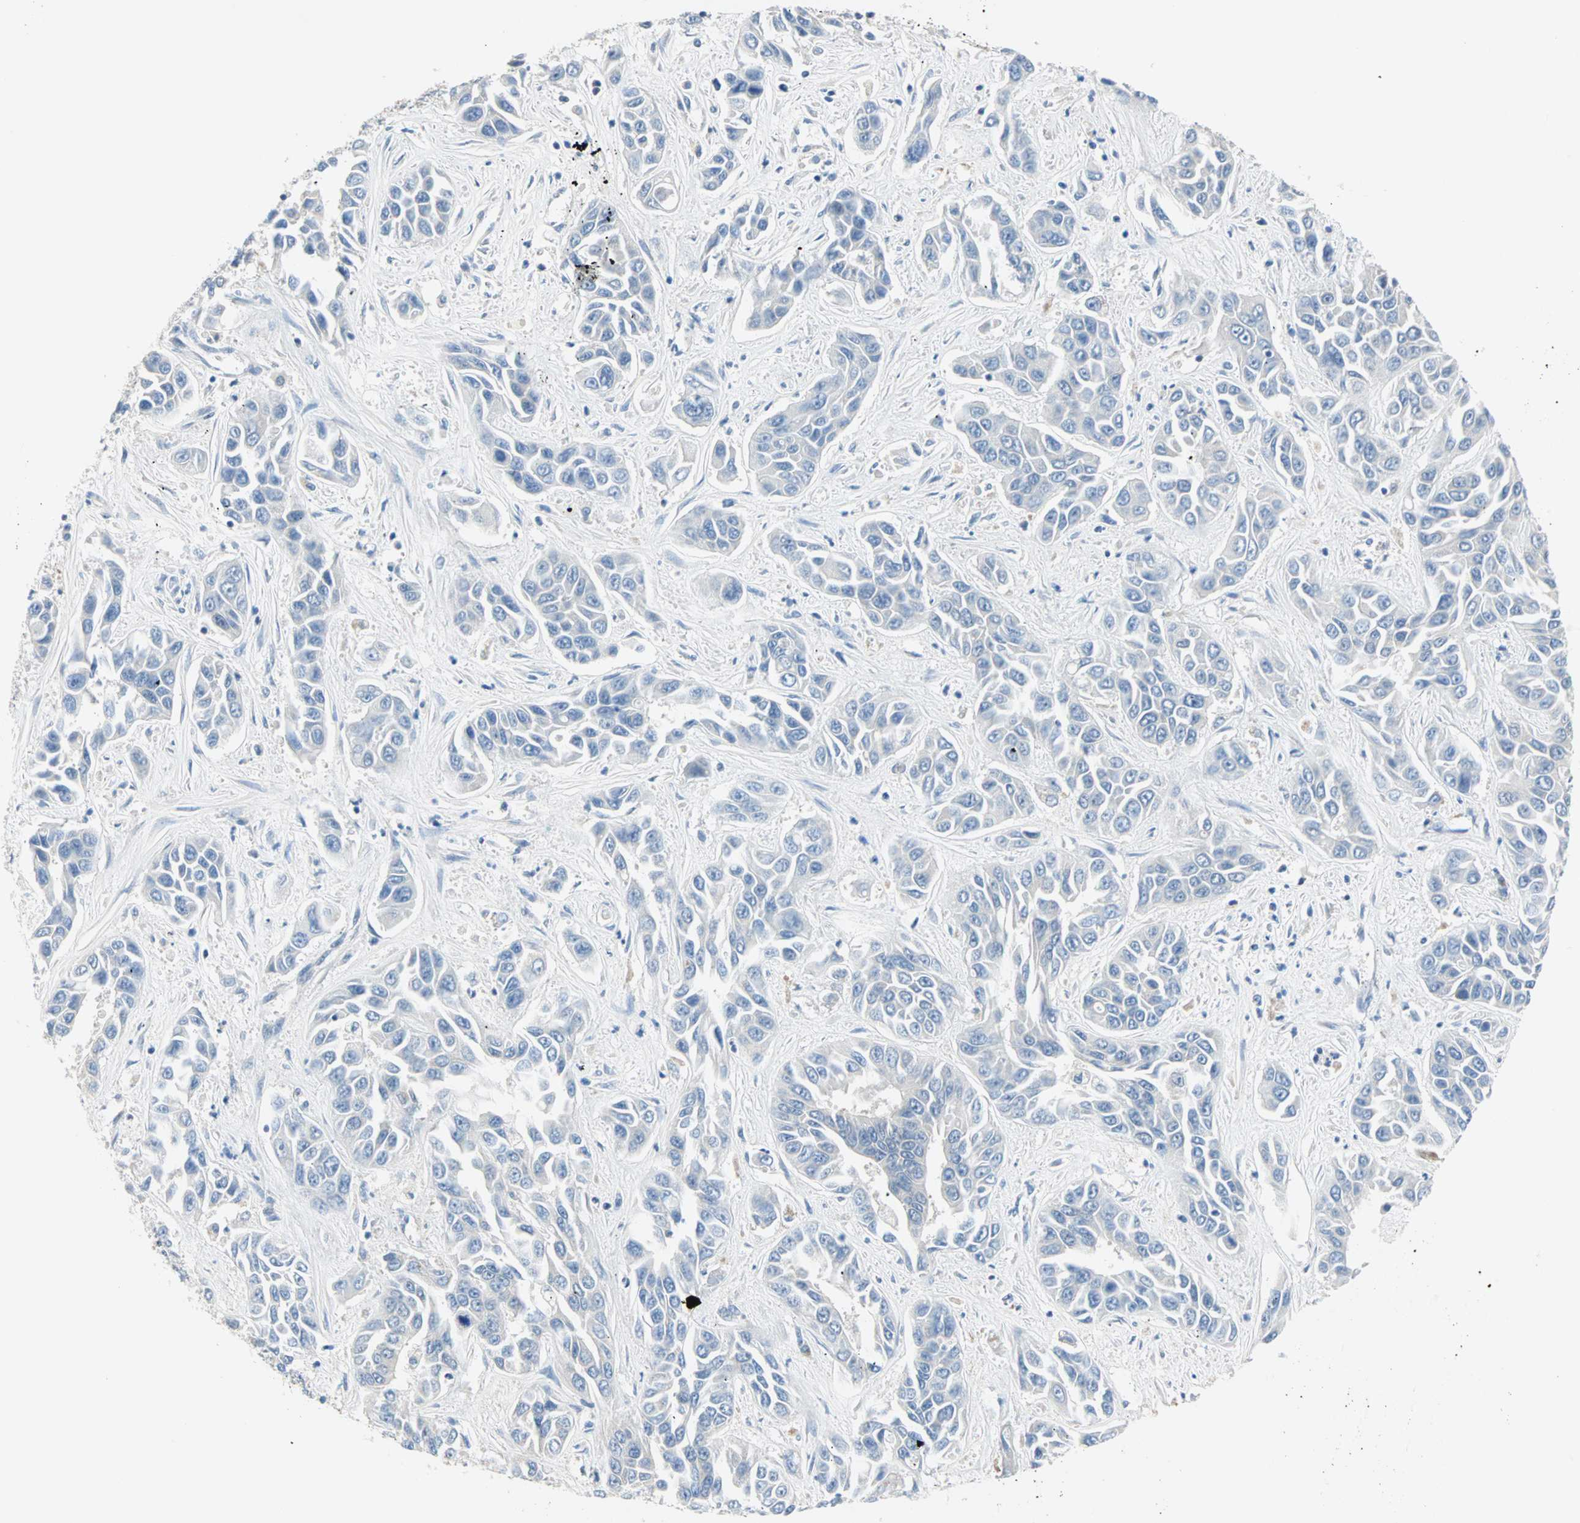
{"staining": {"intensity": "negative", "quantity": "none", "location": "none"}, "tissue": "liver cancer", "cell_type": "Tumor cells", "image_type": "cancer", "snomed": [{"axis": "morphology", "description": "Cholangiocarcinoma"}, {"axis": "topography", "description": "Liver"}], "caption": "High power microscopy micrograph of an immunohistochemistry (IHC) image of liver cancer, revealing no significant expression in tumor cells.", "gene": "MPI", "patient": {"sex": "female", "age": 52}}